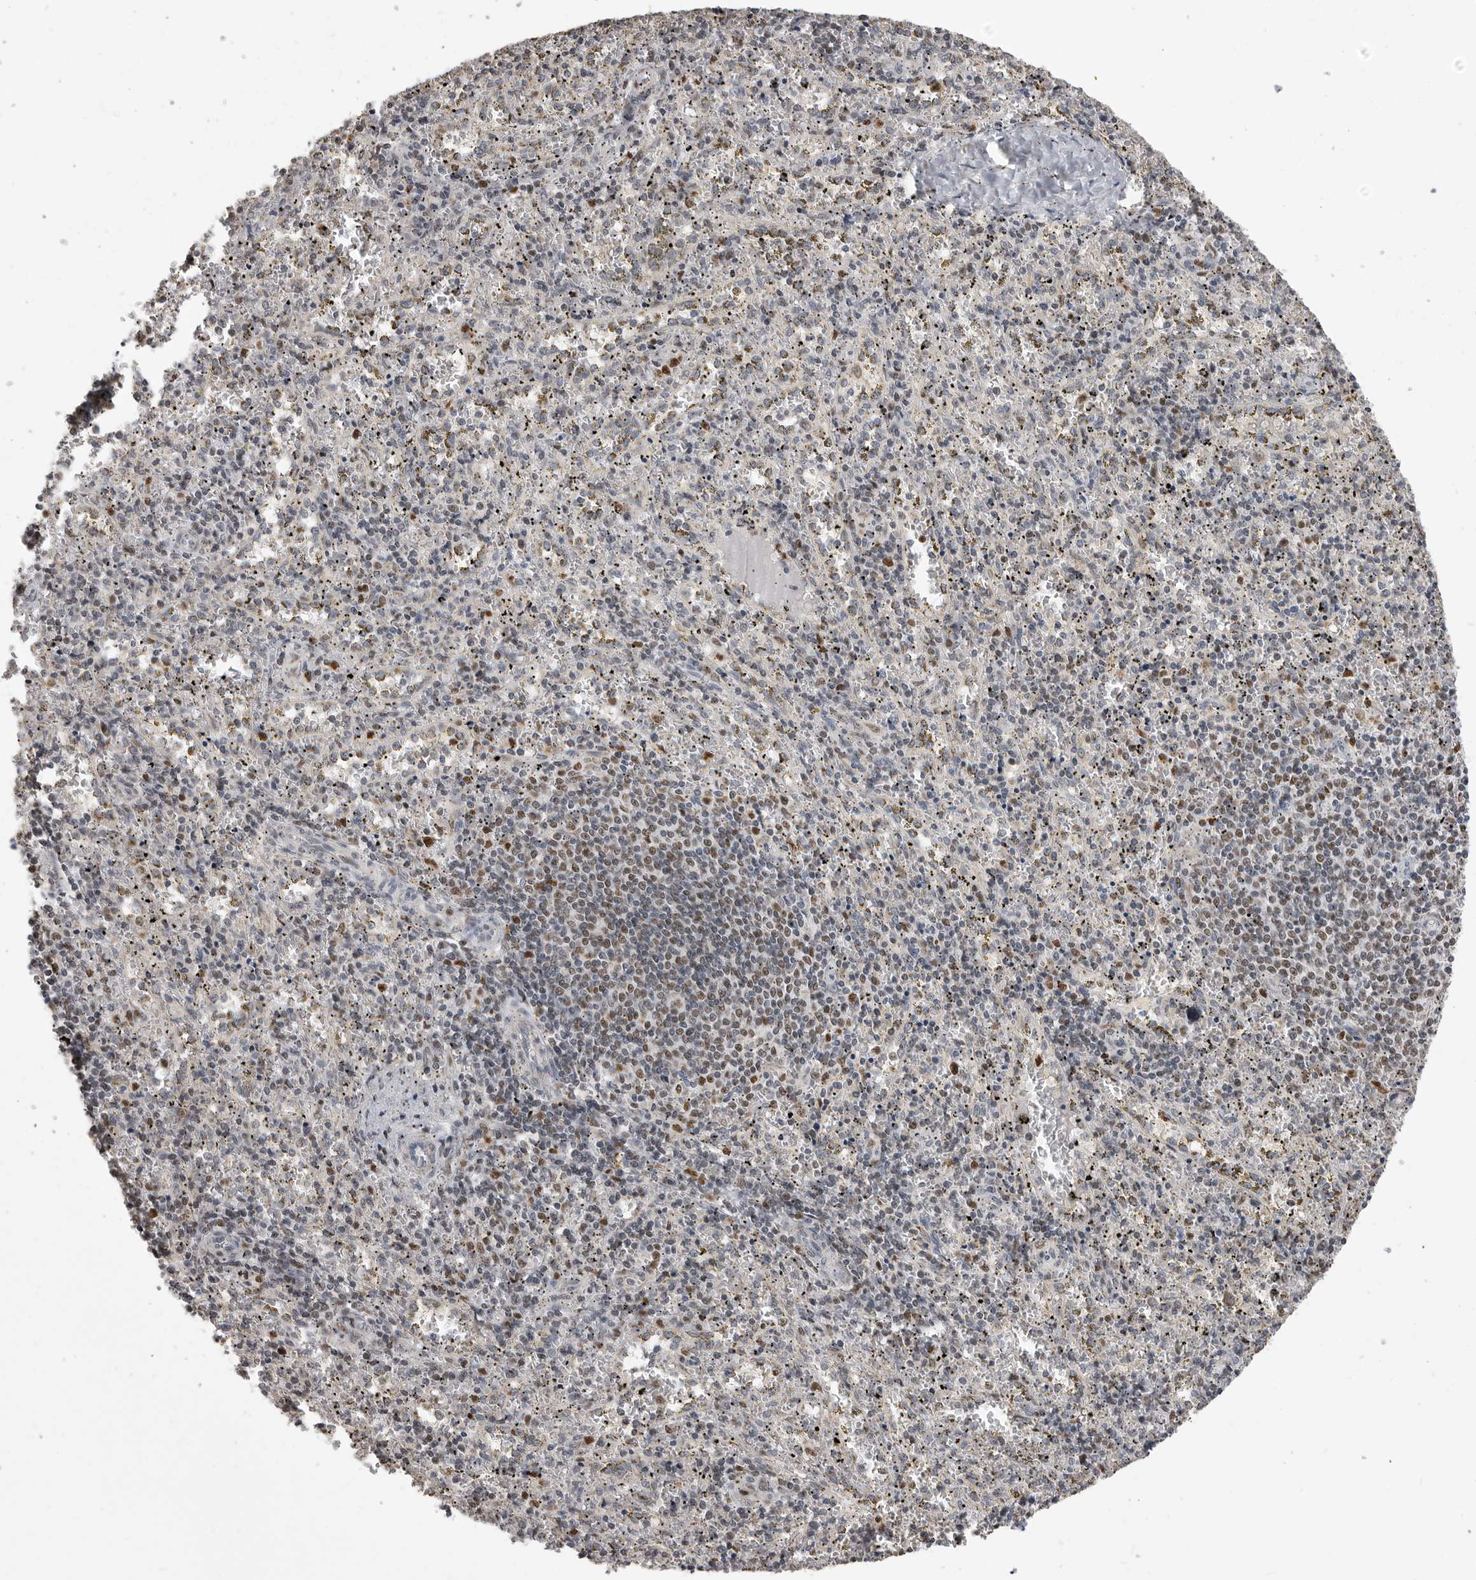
{"staining": {"intensity": "weak", "quantity": "<25%", "location": "nuclear"}, "tissue": "spleen", "cell_type": "Cells in red pulp", "image_type": "normal", "snomed": [{"axis": "morphology", "description": "Normal tissue, NOS"}, {"axis": "topography", "description": "Spleen"}], "caption": "An immunohistochemistry image of normal spleen is shown. There is no staining in cells in red pulp of spleen.", "gene": "SMARCC1", "patient": {"sex": "male", "age": 11}}